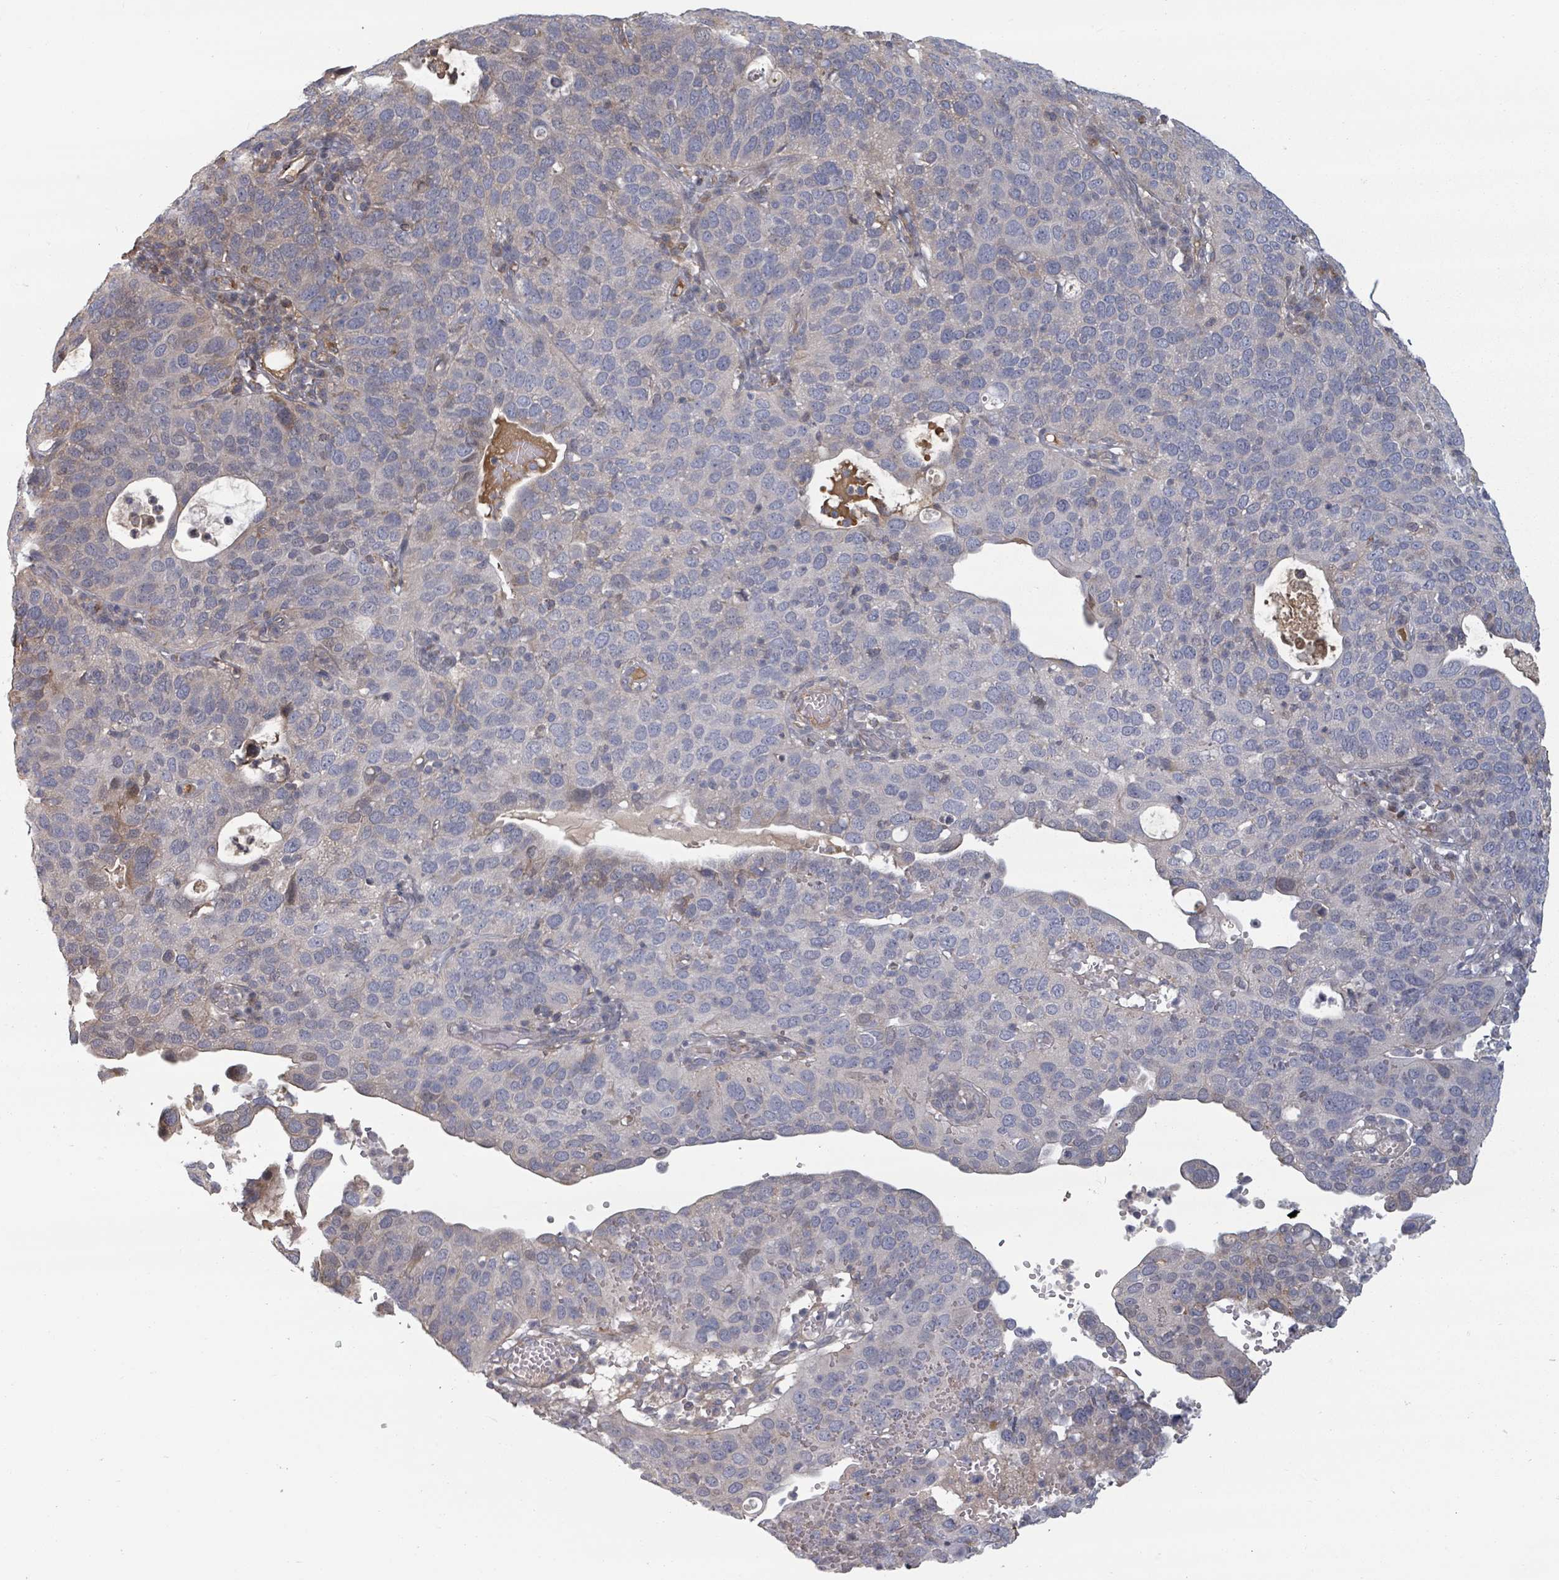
{"staining": {"intensity": "negative", "quantity": "none", "location": "none"}, "tissue": "cervical cancer", "cell_type": "Tumor cells", "image_type": "cancer", "snomed": [{"axis": "morphology", "description": "Squamous cell carcinoma, NOS"}, {"axis": "topography", "description": "Cervix"}], "caption": "Cervical cancer (squamous cell carcinoma) was stained to show a protein in brown. There is no significant staining in tumor cells.", "gene": "GABBR1", "patient": {"sex": "female", "age": 36}}